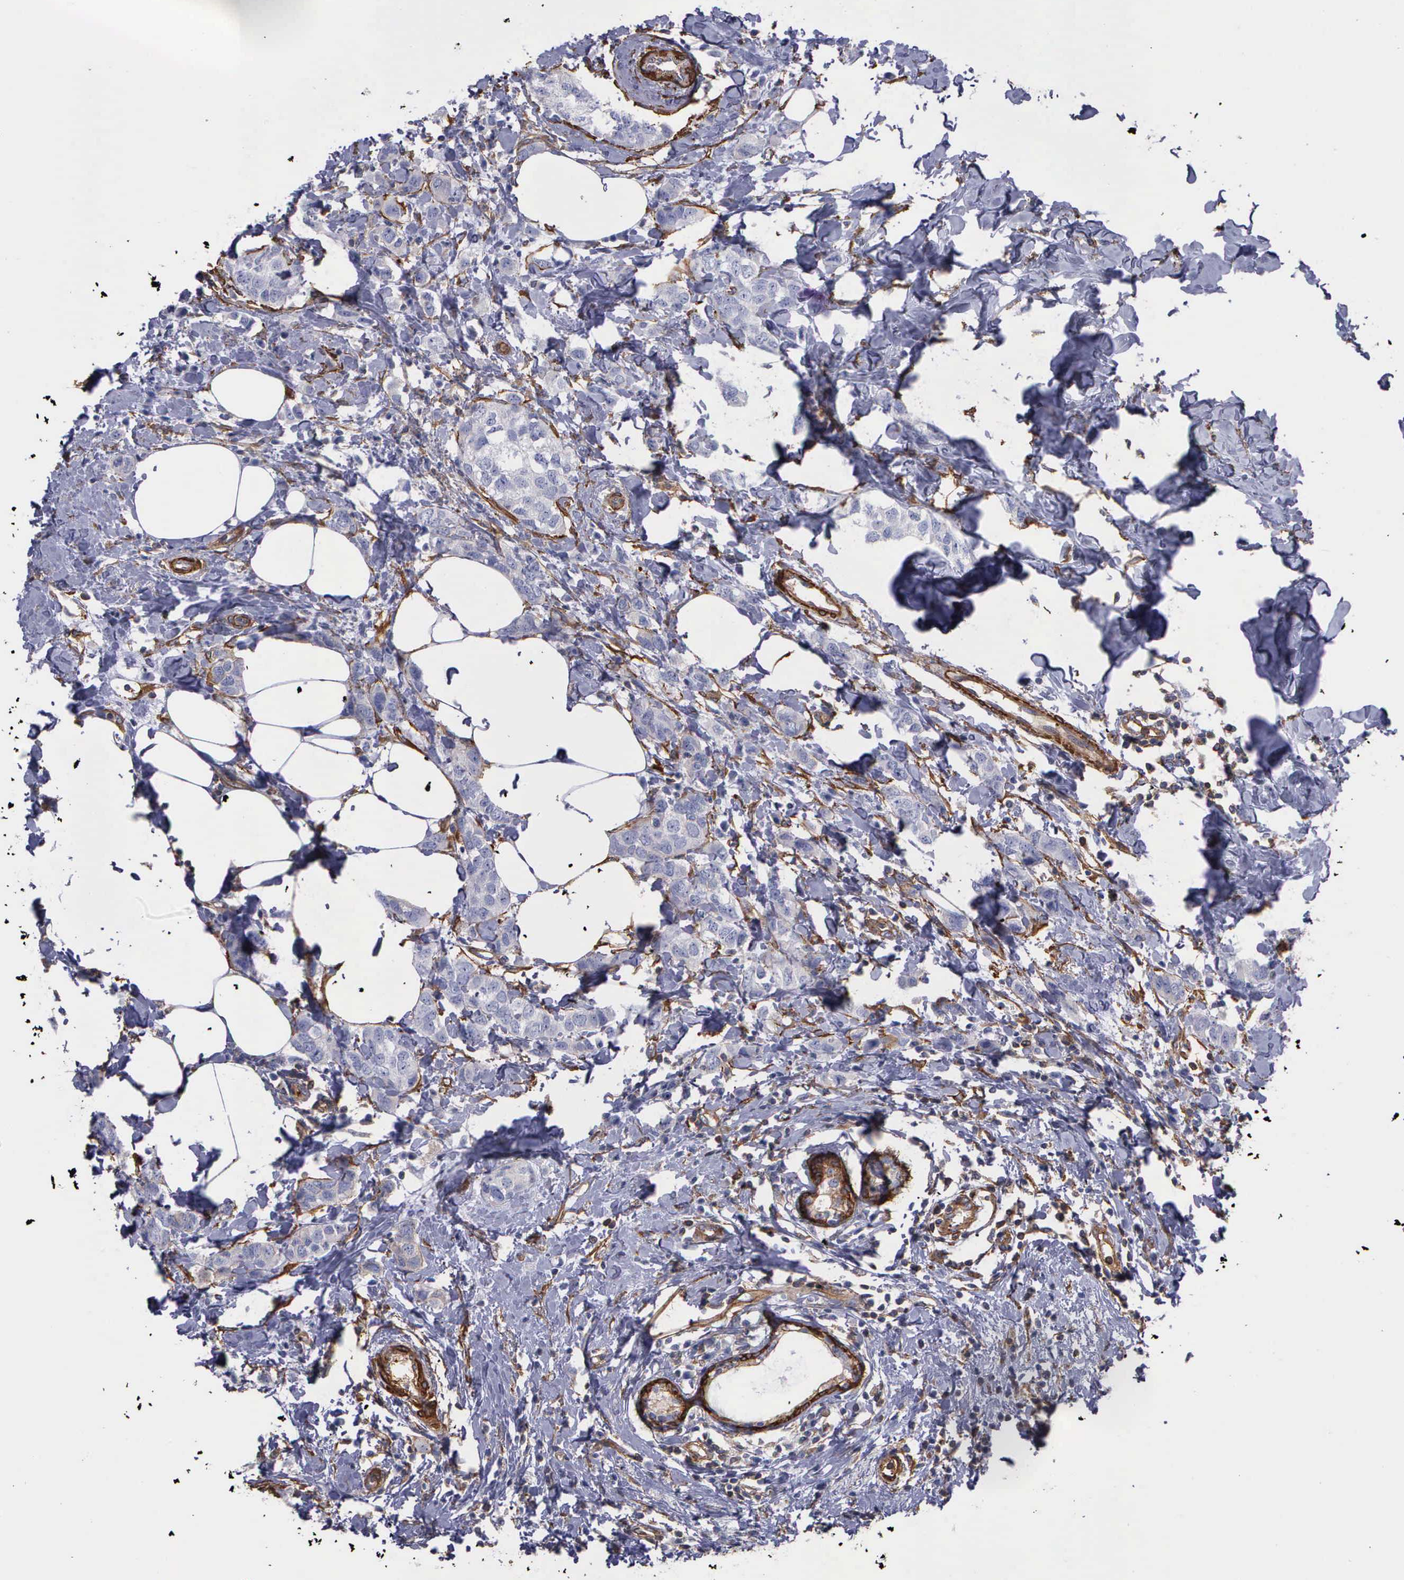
{"staining": {"intensity": "weak", "quantity": "<25%", "location": "cytoplasmic/membranous"}, "tissue": "breast cancer", "cell_type": "Tumor cells", "image_type": "cancer", "snomed": [{"axis": "morphology", "description": "Normal tissue, NOS"}, {"axis": "morphology", "description": "Duct carcinoma"}, {"axis": "topography", "description": "Breast"}], "caption": "Breast intraductal carcinoma stained for a protein using immunohistochemistry (IHC) reveals no positivity tumor cells.", "gene": "FLNA", "patient": {"sex": "female", "age": 50}}